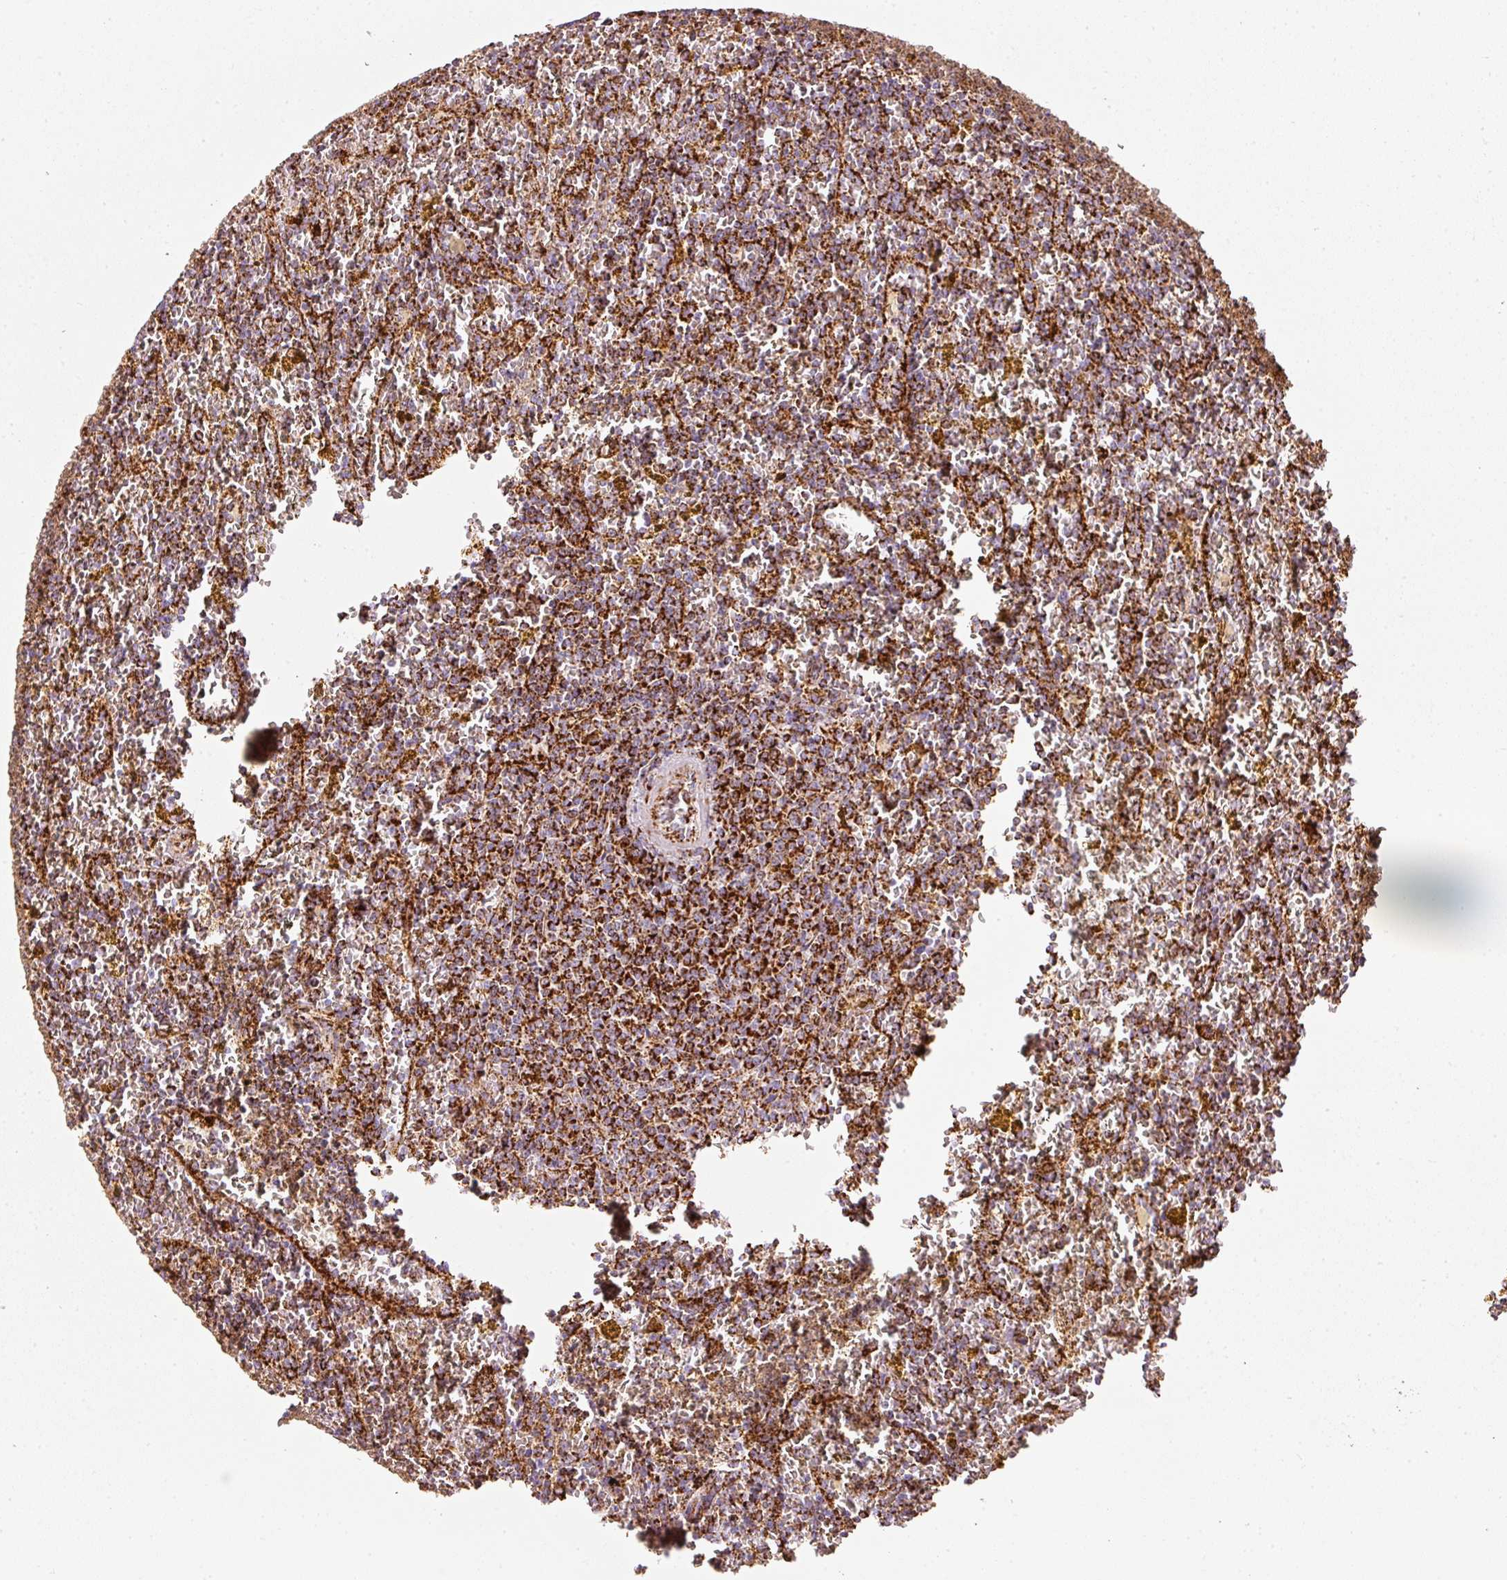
{"staining": {"intensity": "strong", "quantity": ">75%", "location": "cytoplasmic/membranous"}, "tissue": "lymphoma", "cell_type": "Tumor cells", "image_type": "cancer", "snomed": [{"axis": "morphology", "description": "Malignant lymphoma, non-Hodgkin's type, Low grade"}, {"axis": "topography", "description": "Spleen"}, {"axis": "topography", "description": "Lymph node"}], "caption": "Immunohistochemical staining of human lymphoma shows strong cytoplasmic/membranous protein positivity in approximately >75% of tumor cells. Using DAB (brown) and hematoxylin (blue) stains, captured at high magnification using brightfield microscopy.", "gene": "MT-CO2", "patient": {"sex": "female", "age": 66}}